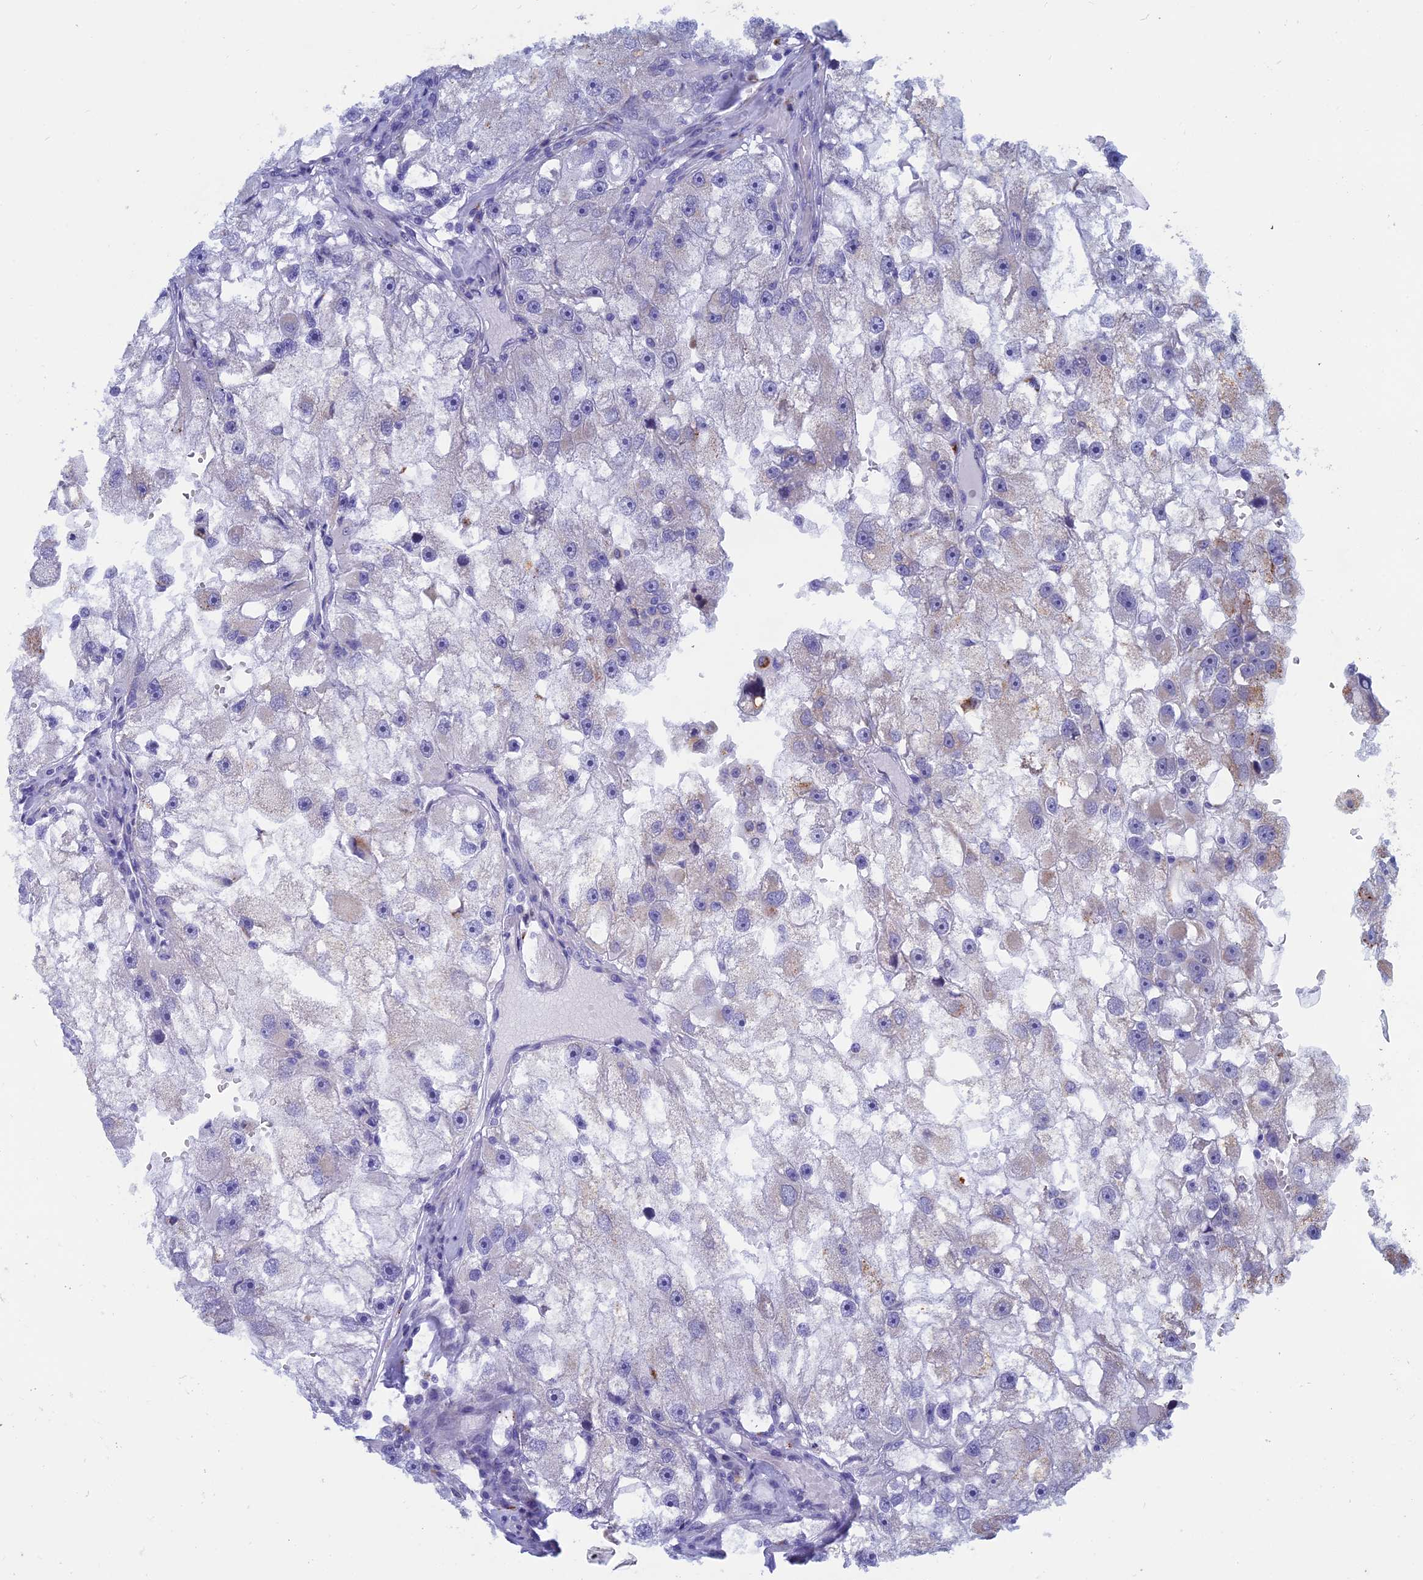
{"staining": {"intensity": "negative", "quantity": "none", "location": "none"}, "tissue": "renal cancer", "cell_type": "Tumor cells", "image_type": "cancer", "snomed": [{"axis": "morphology", "description": "Adenocarcinoma, NOS"}, {"axis": "topography", "description": "Kidney"}], "caption": "High magnification brightfield microscopy of renal adenocarcinoma stained with DAB (brown) and counterstained with hematoxylin (blue): tumor cells show no significant staining. Nuclei are stained in blue.", "gene": "CFAP210", "patient": {"sex": "male", "age": 63}}